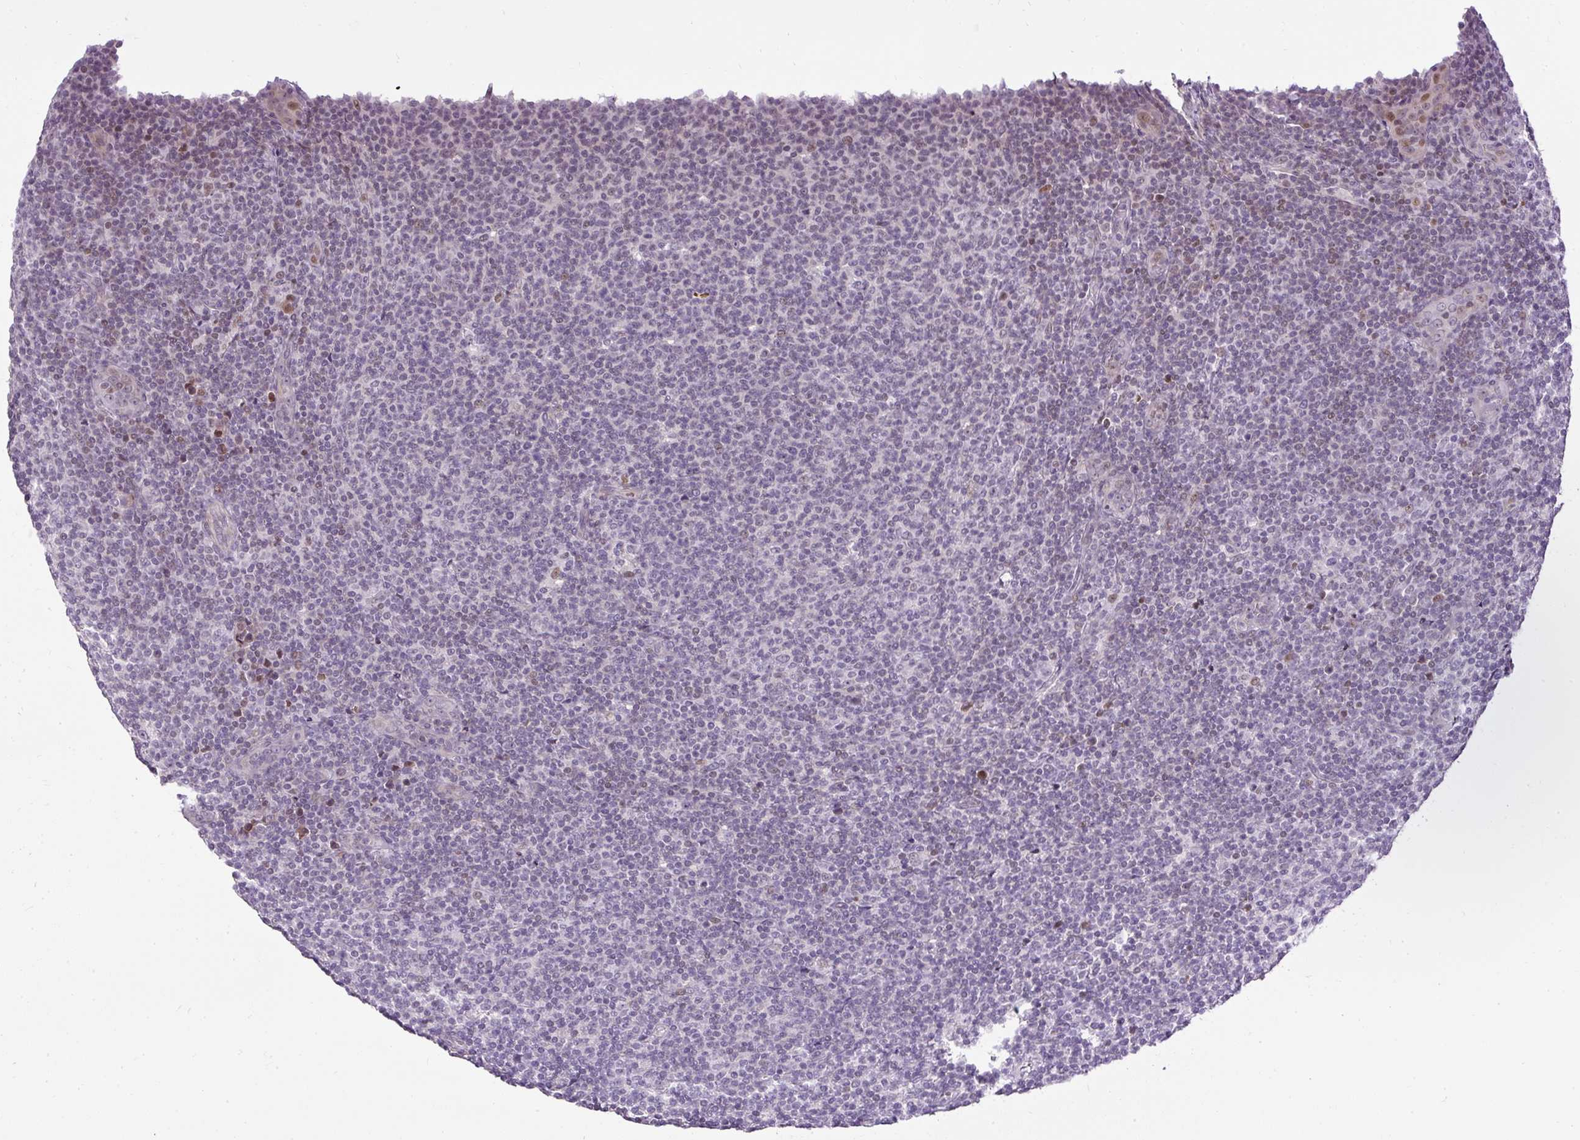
{"staining": {"intensity": "moderate", "quantity": "<25%", "location": "nuclear"}, "tissue": "lymphoma", "cell_type": "Tumor cells", "image_type": "cancer", "snomed": [{"axis": "morphology", "description": "Malignant lymphoma, non-Hodgkin's type, Low grade"}, {"axis": "topography", "description": "Lymph node"}], "caption": "Protein positivity by immunohistochemistry (IHC) reveals moderate nuclear expression in about <25% of tumor cells in low-grade malignant lymphoma, non-Hodgkin's type. (Brightfield microscopy of DAB IHC at high magnification).", "gene": "ARHGEF18", "patient": {"sex": "male", "age": 66}}